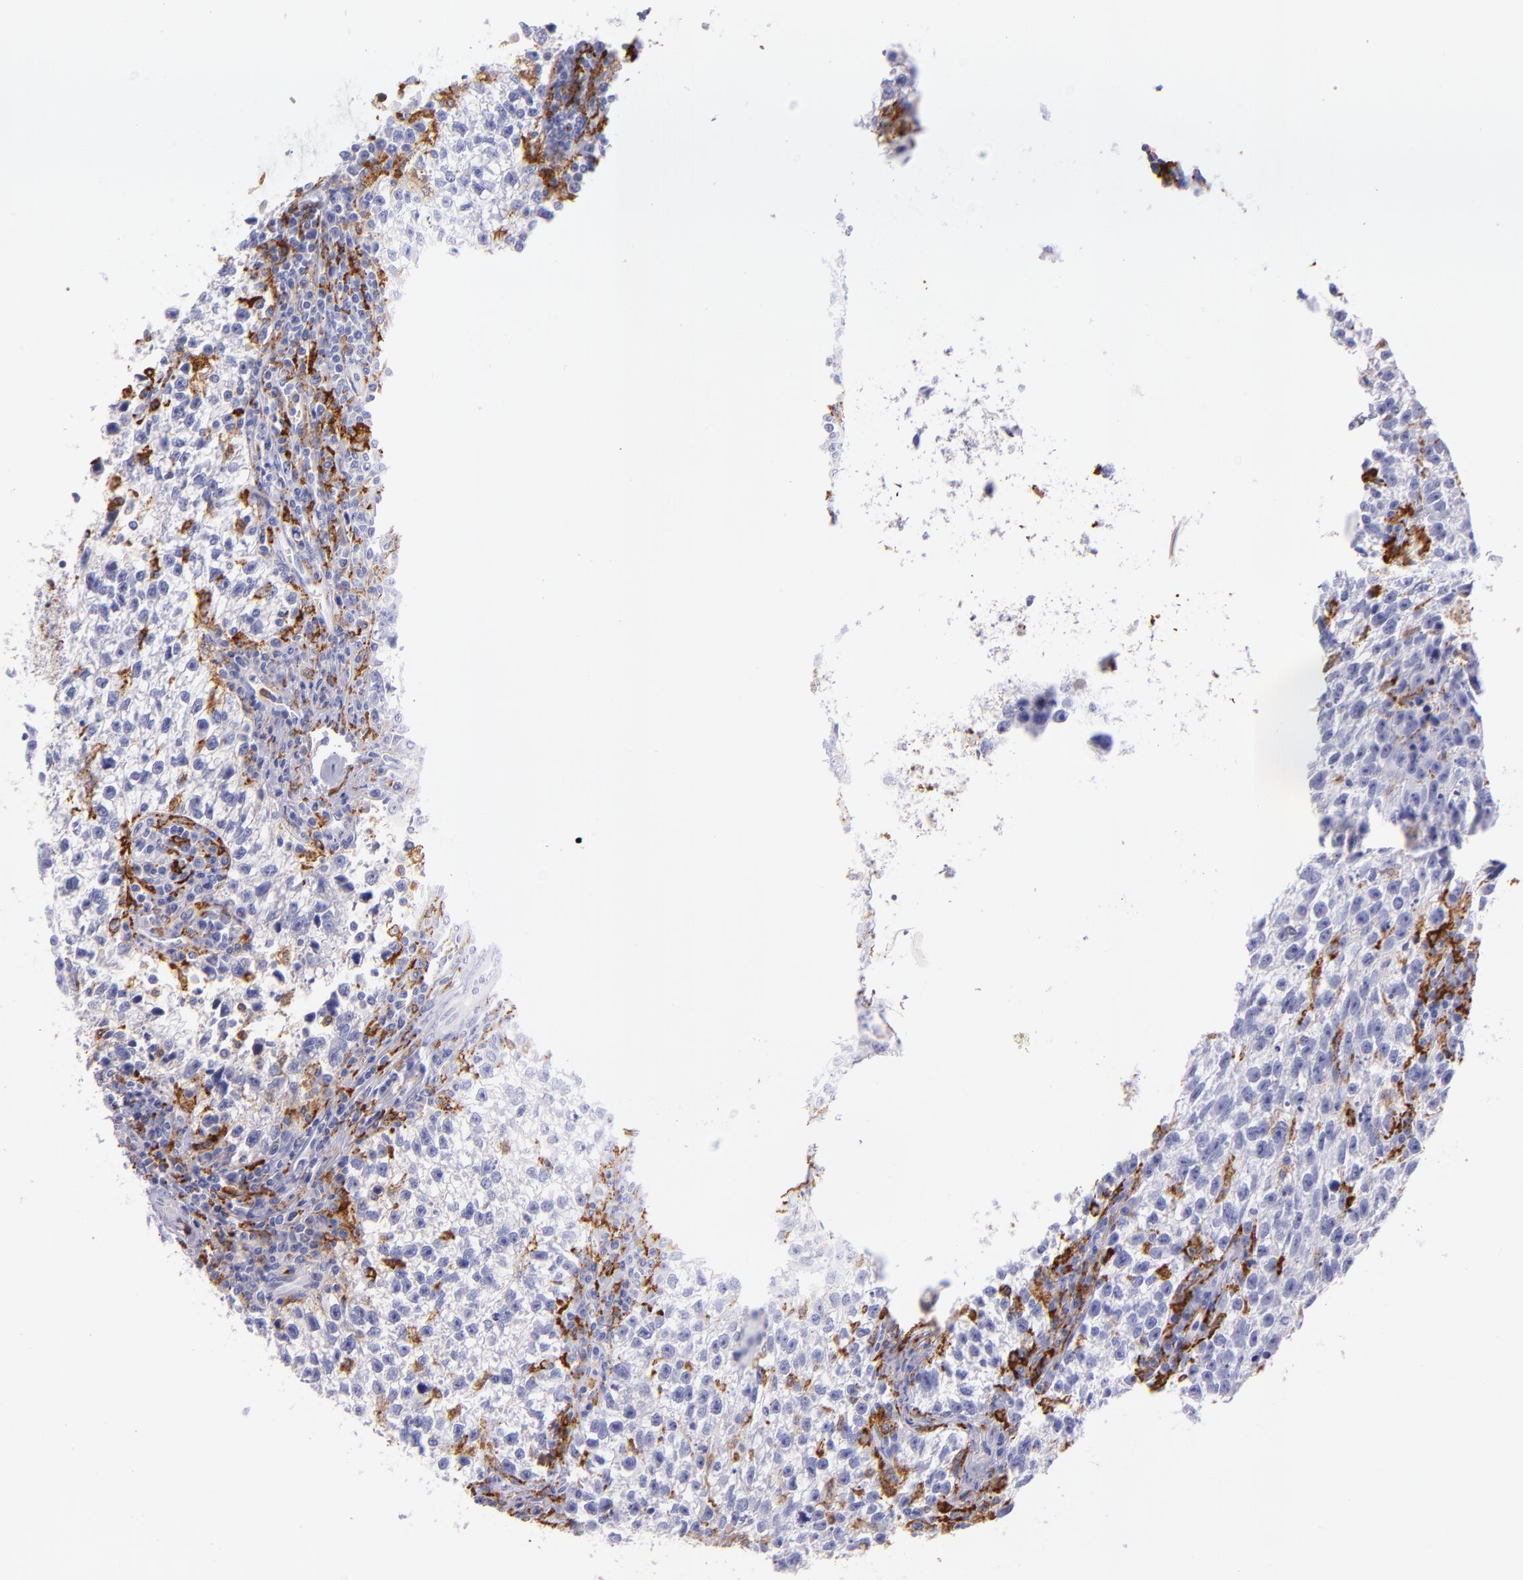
{"staining": {"intensity": "negative", "quantity": "none", "location": "none"}, "tissue": "testis cancer", "cell_type": "Tumor cells", "image_type": "cancer", "snomed": [{"axis": "morphology", "description": "Seminoma, NOS"}, {"axis": "topography", "description": "Testis"}], "caption": "Tumor cells show no significant protein positivity in testis cancer. (Brightfield microscopy of DAB immunohistochemistry at high magnification).", "gene": "CD163", "patient": {"sex": "male", "age": 38}}